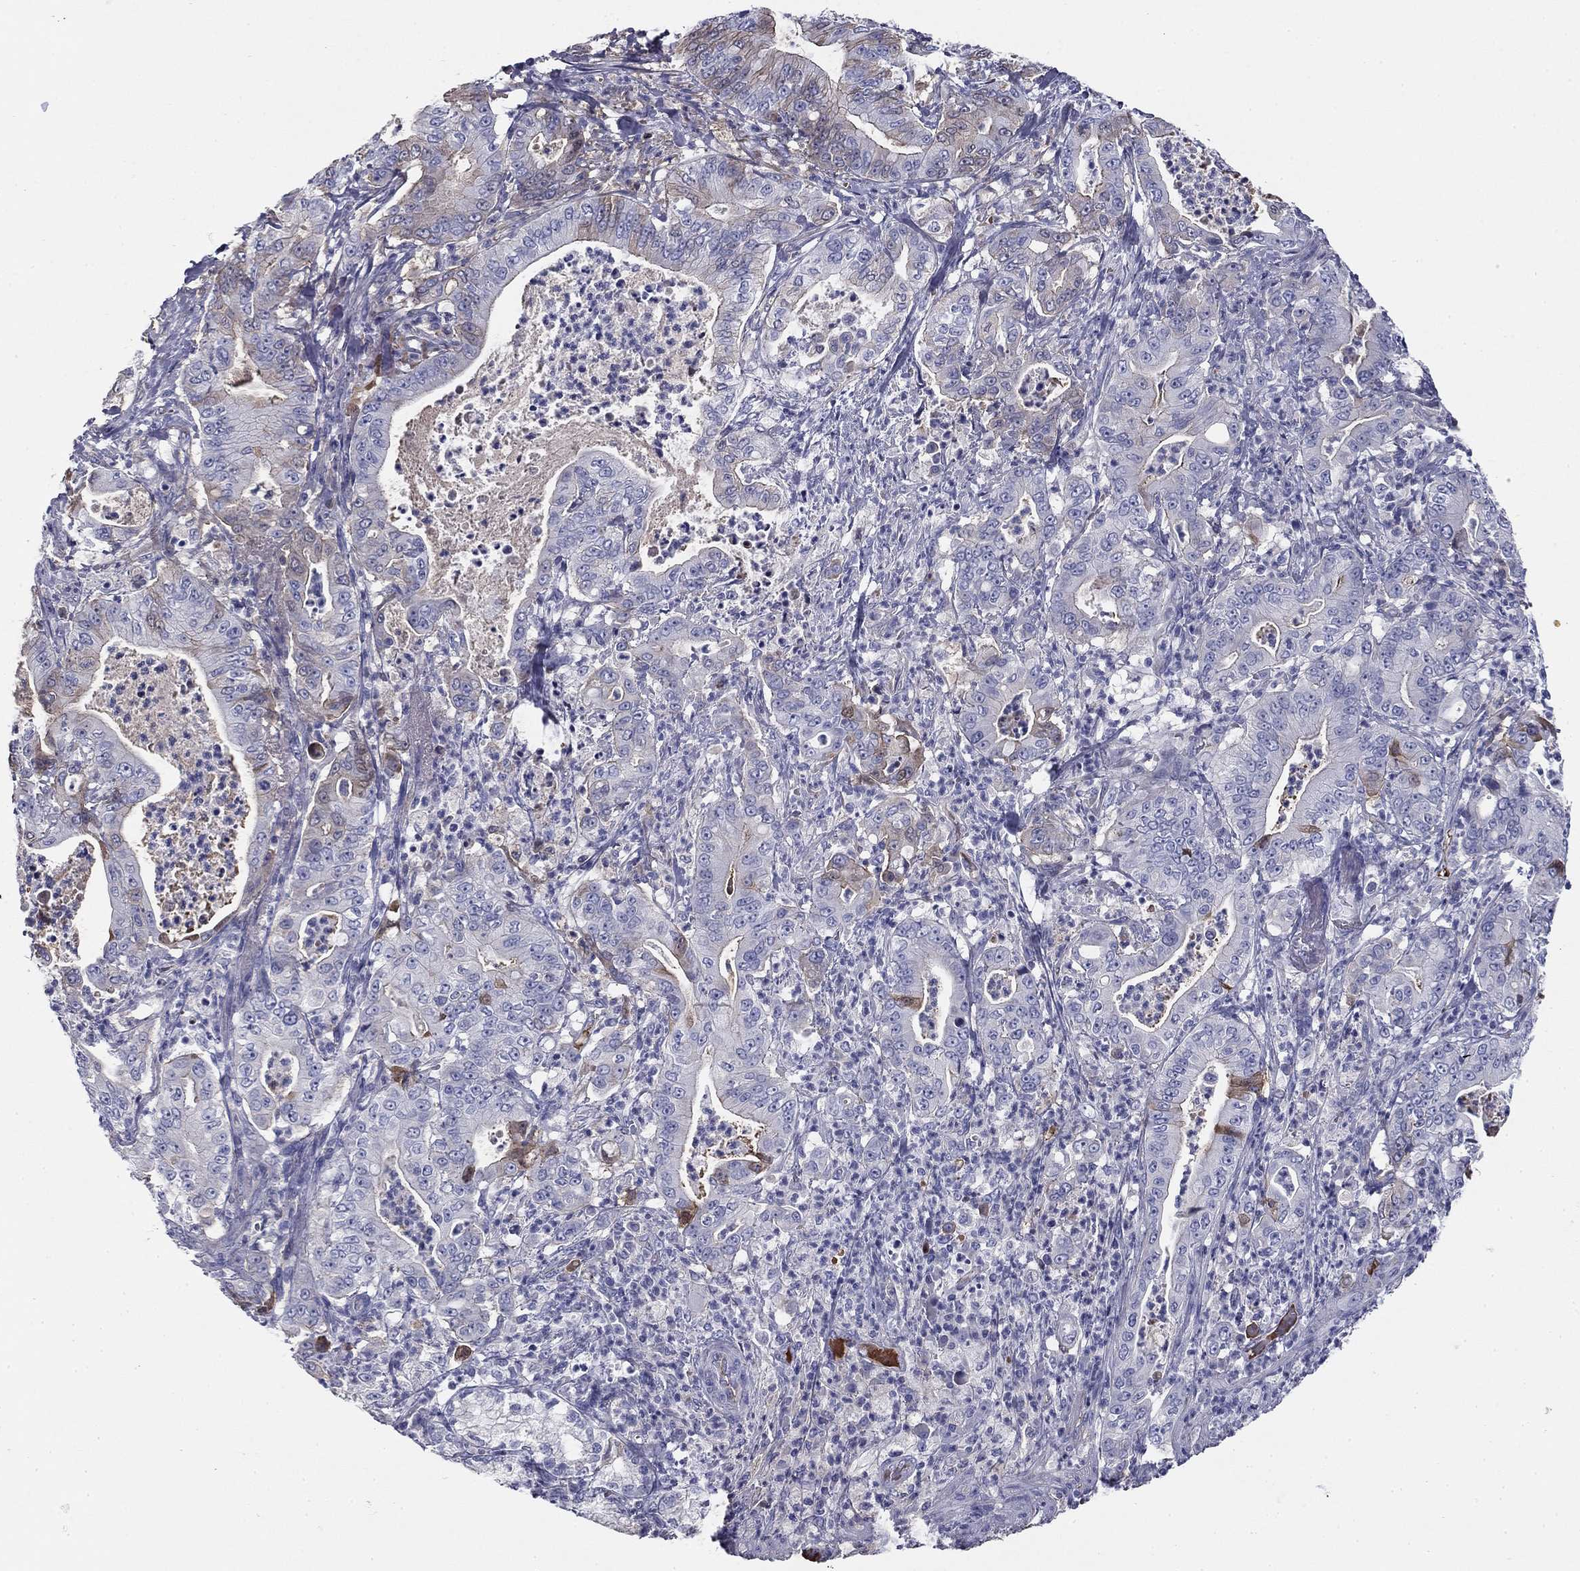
{"staining": {"intensity": "weak", "quantity": "<25%", "location": "cytoplasmic/membranous"}, "tissue": "pancreatic cancer", "cell_type": "Tumor cells", "image_type": "cancer", "snomed": [{"axis": "morphology", "description": "Adenocarcinoma, NOS"}, {"axis": "topography", "description": "Pancreas"}], "caption": "Protein analysis of pancreatic adenocarcinoma reveals no significant expression in tumor cells.", "gene": "CPLX4", "patient": {"sex": "male", "age": 71}}